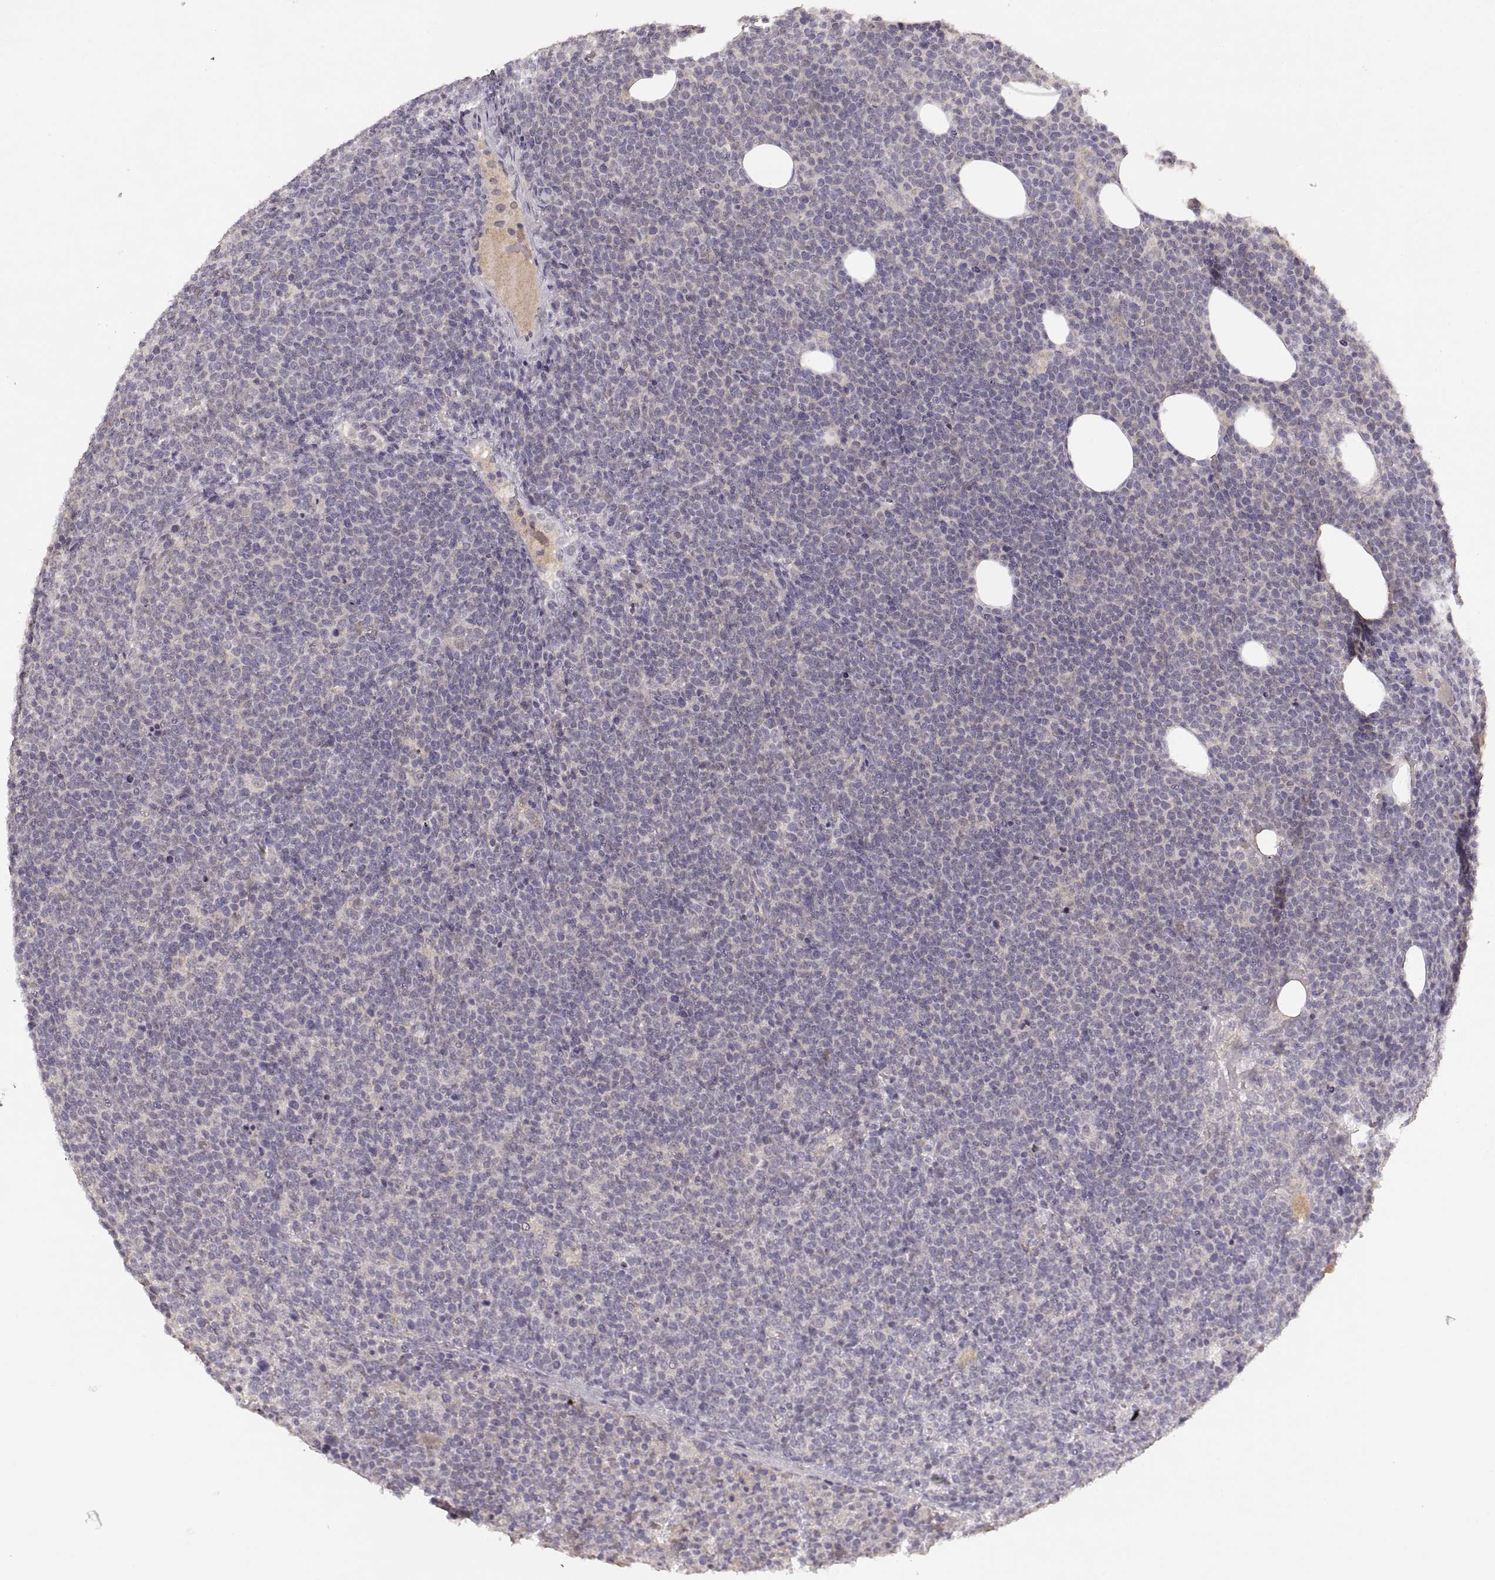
{"staining": {"intensity": "negative", "quantity": "none", "location": "none"}, "tissue": "lymphoma", "cell_type": "Tumor cells", "image_type": "cancer", "snomed": [{"axis": "morphology", "description": "Malignant lymphoma, non-Hodgkin's type, High grade"}, {"axis": "topography", "description": "Lymph node"}], "caption": "IHC of lymphoma displays no positivity in tumor cells.", "gene": "LAMC2", "patient": {"sex": "male", "age": 61}}